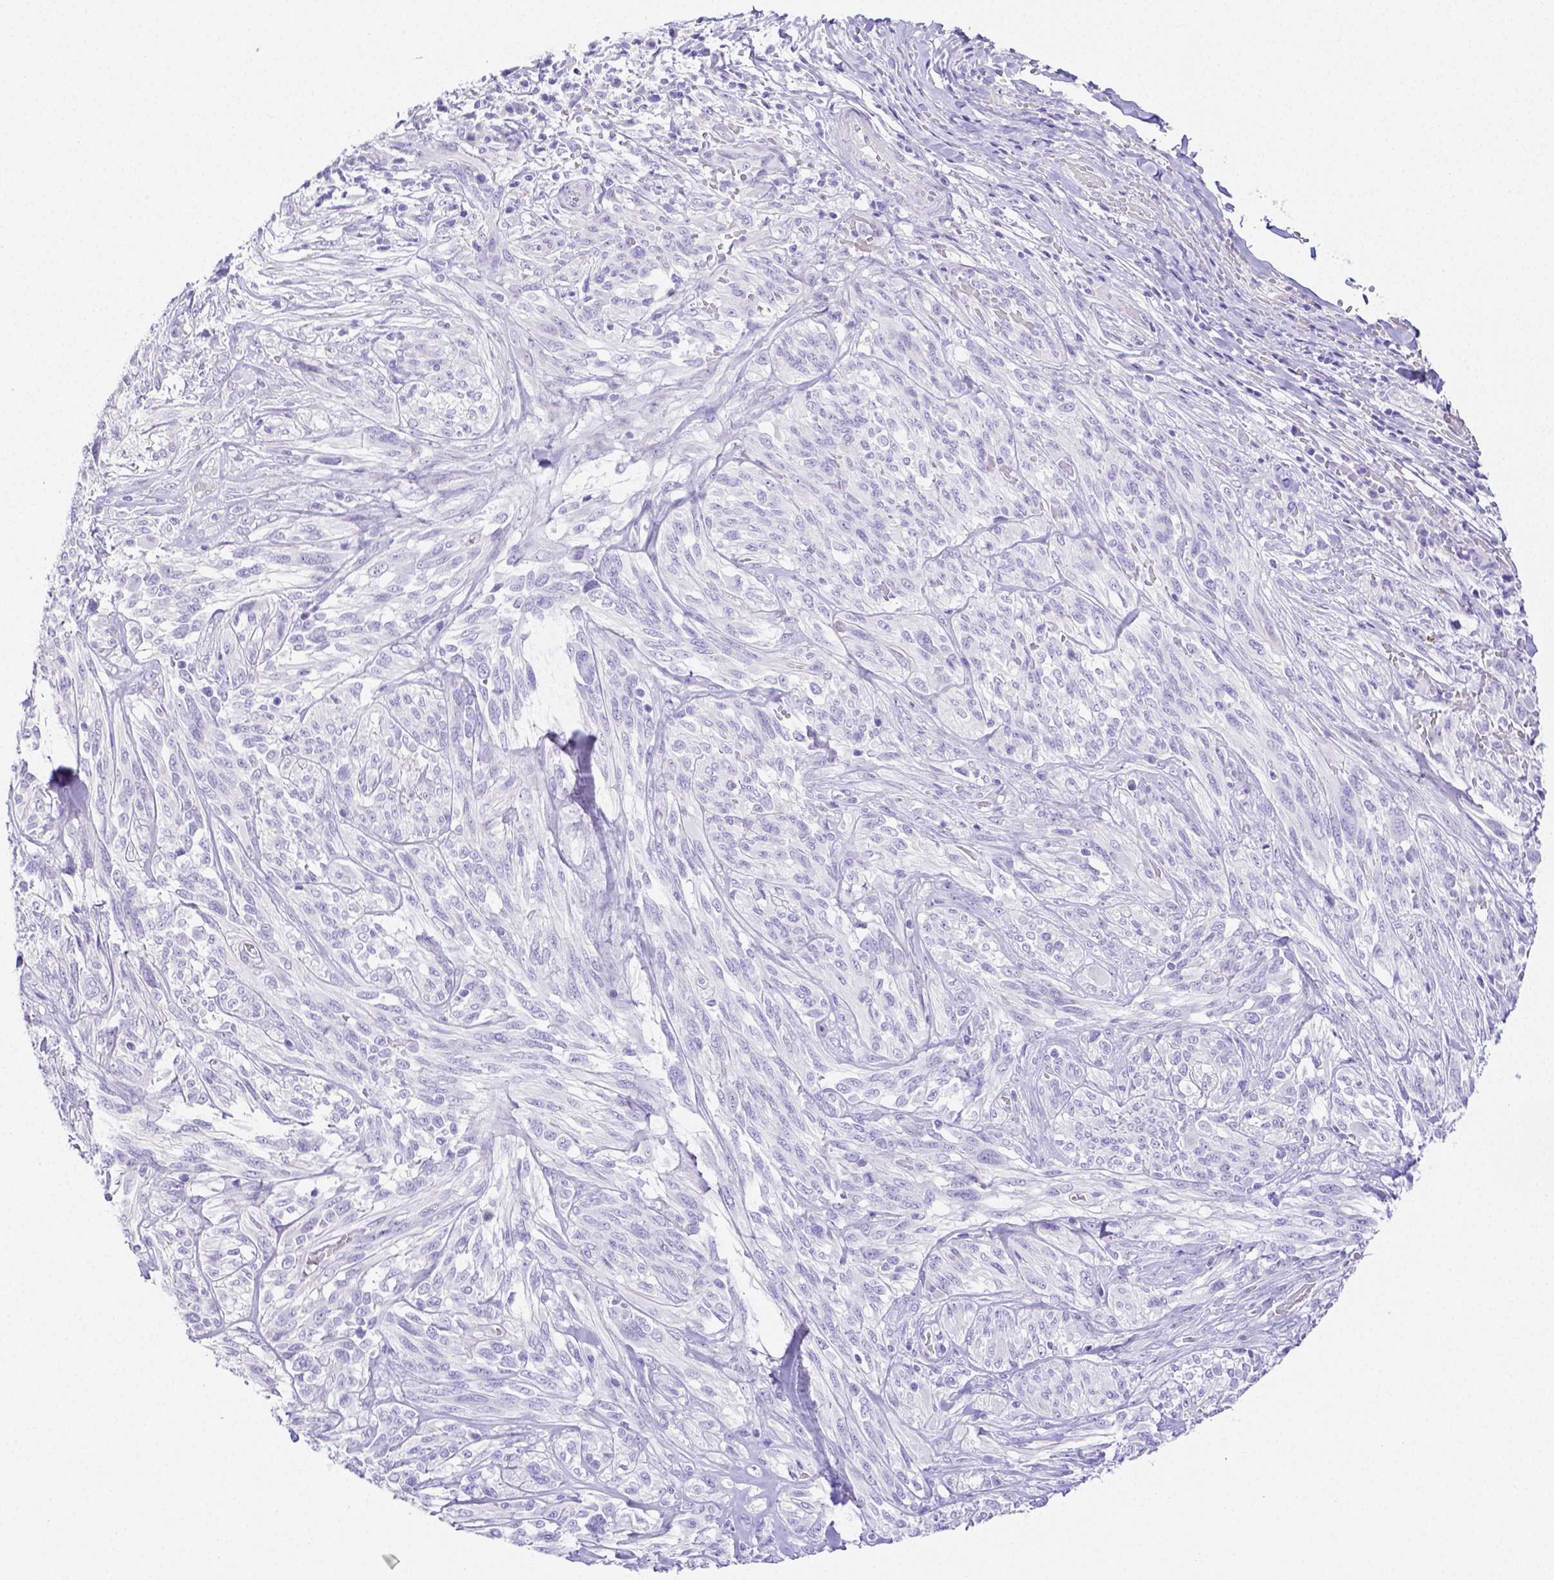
{"staining": {"intensity": "negative", "quantity": "none", "location": "none"}, "tissue": "melanoma", "cell_type": "Tumor cells", "image_type": "cancer", "snomed": [{"axis": "morphology", "description": "Malignant melanoma, NOS"}, {"axis": "topography", "description": "Skin"}], "caption": "High magnification brightfield microscopy of melanoma stained with DAB (3,3'-diaminobenzidine) (brown) and counterstained with hematoxylin (blue): tumor cells show no significant staining.", "gene": "ARHGAP36", "patient": {"sex": "female", "age": 91}}